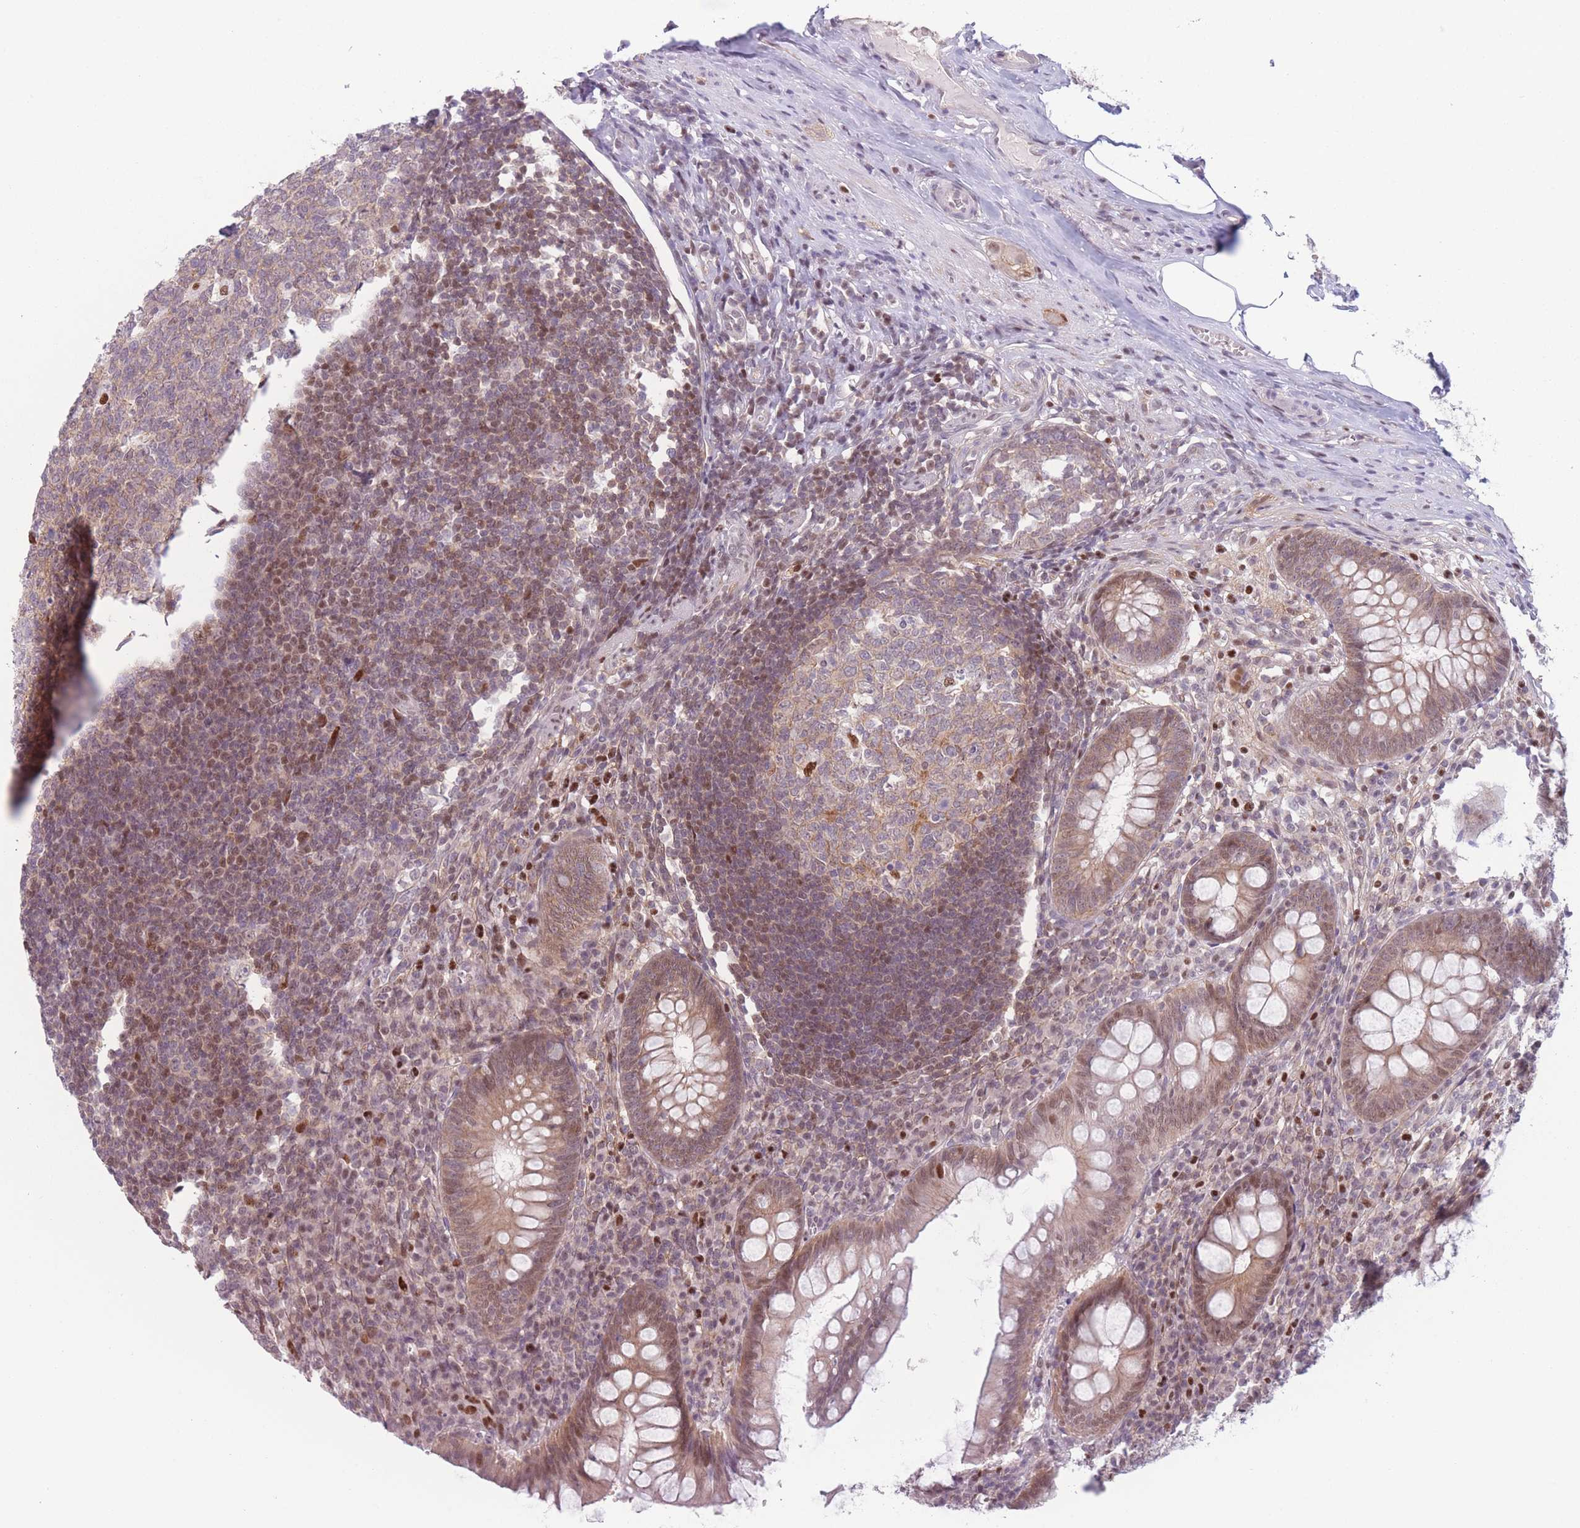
{"staining": {"intensity": "moderate", "quantity": ">75%", "location": "cytoplasmic/membranous,nuclear"}, "tissue": "appendix", "cell_type": "Glandular cells", "image_type": "normal", "snomed": [{"axis": "morphology", "description": "Normal tissue, NOS"}, {"axis": "topography", "description": "Appendix"}], "caption": "This photomicrograph exhibits immunohistochemistry staining of normal human appendix, with medium moderate cytoplasmic/membranous,nuclear expression in about >75% of glandular cells.", "gene": "ENSG00000267179", "patient": {"sex": "male", "age": 56}}